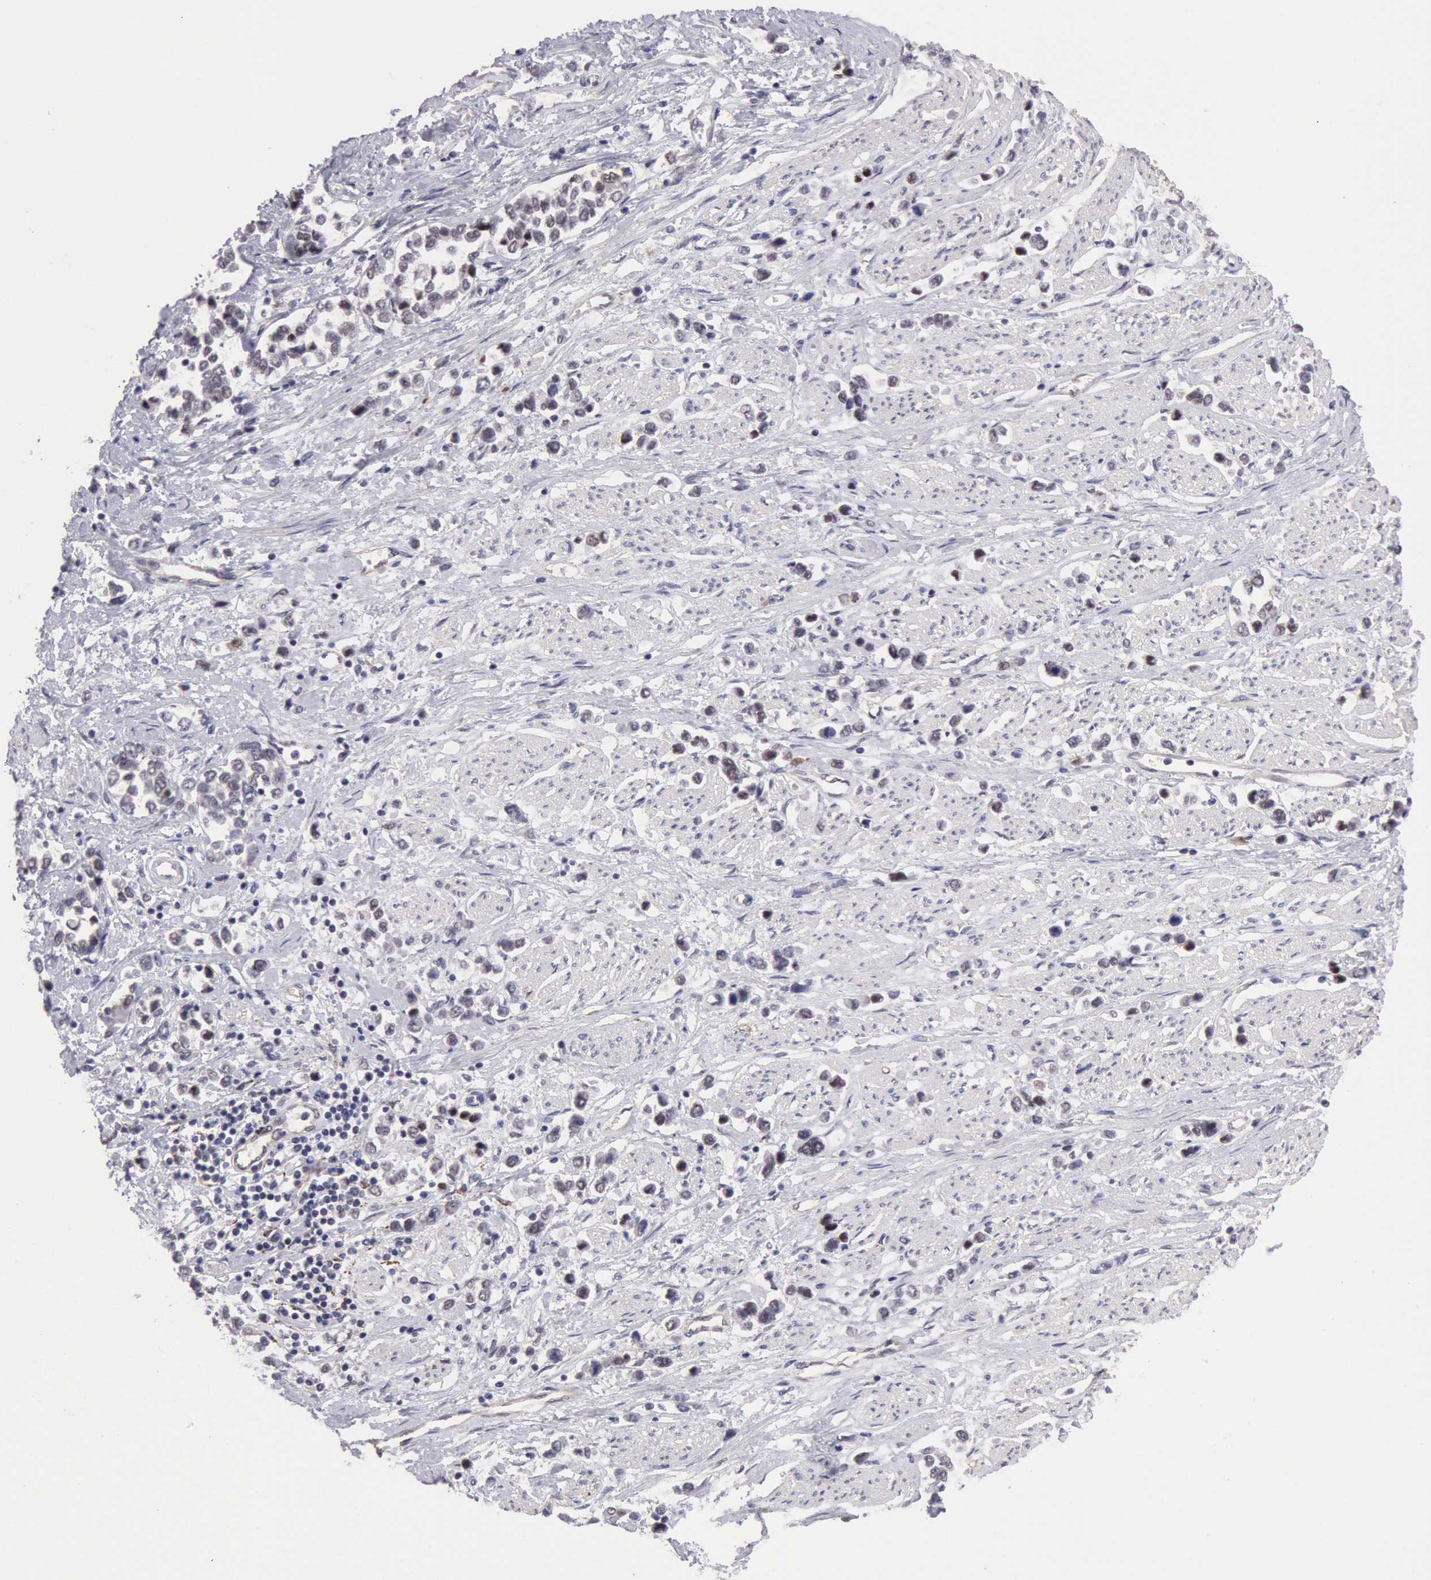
{"staining": {"intensity": "weak", "quantity": "25%-75%", "location": "nuclear"}, "tissue": "stomach cancer", "cell_type": "Tumor cells", "image_type": "cancer", "snomed": [{"axis": "morphology", "description": "Adenocarcinoma, NOS"}, {"axis": "topography", "description": "Stomach, upper"}], "caption": "Immunohistochemical staining of stomach cancer (adenocarcinoma) exhibits low levels of weak nuclear expression in approximately 25%-75% of tumor cells. (DAB (3,3'-diaminobenzidine) = brown stain, brightfield microscopy at high magnification).", "gene": "CDKN2B", "patient": {"sex": "male", "age": 76}}